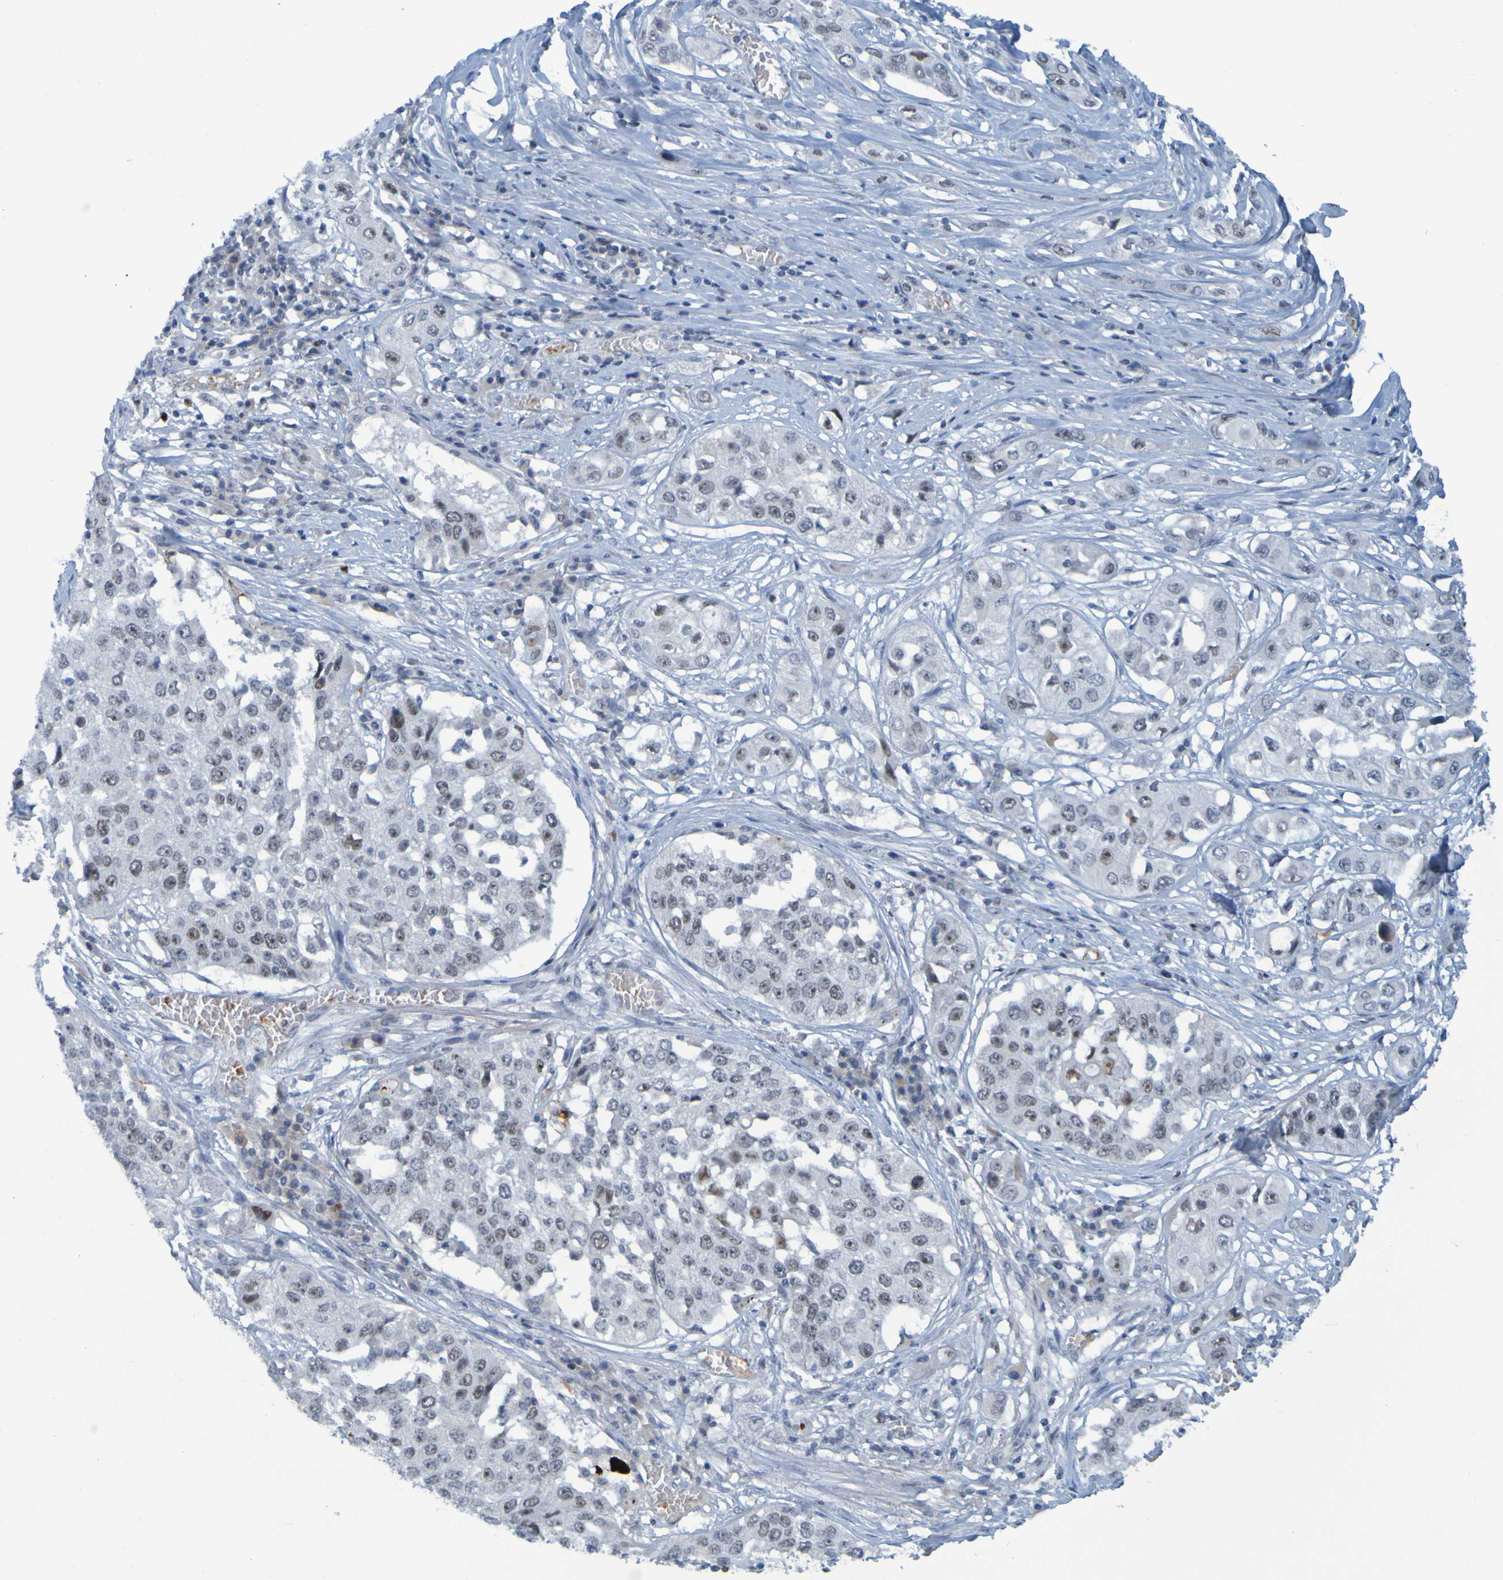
{"staining": {"intensity": "negative", "quantity": "none", "location": "none"}, "tissue": "lung cancer", "cell_type": "Tumor cells", "image_type": "cancer", "snomed": [{"axis": "morphology", "description": "Squamous cell carcinoma, NOS"}, {"axis": "topography", "description": "Lung"}], "caption": "Tumor cells show no significant protein staining in lung squamous cell carcinoma.", "gene": "USP36", "patient": {"sex": "male", "age": 71}}